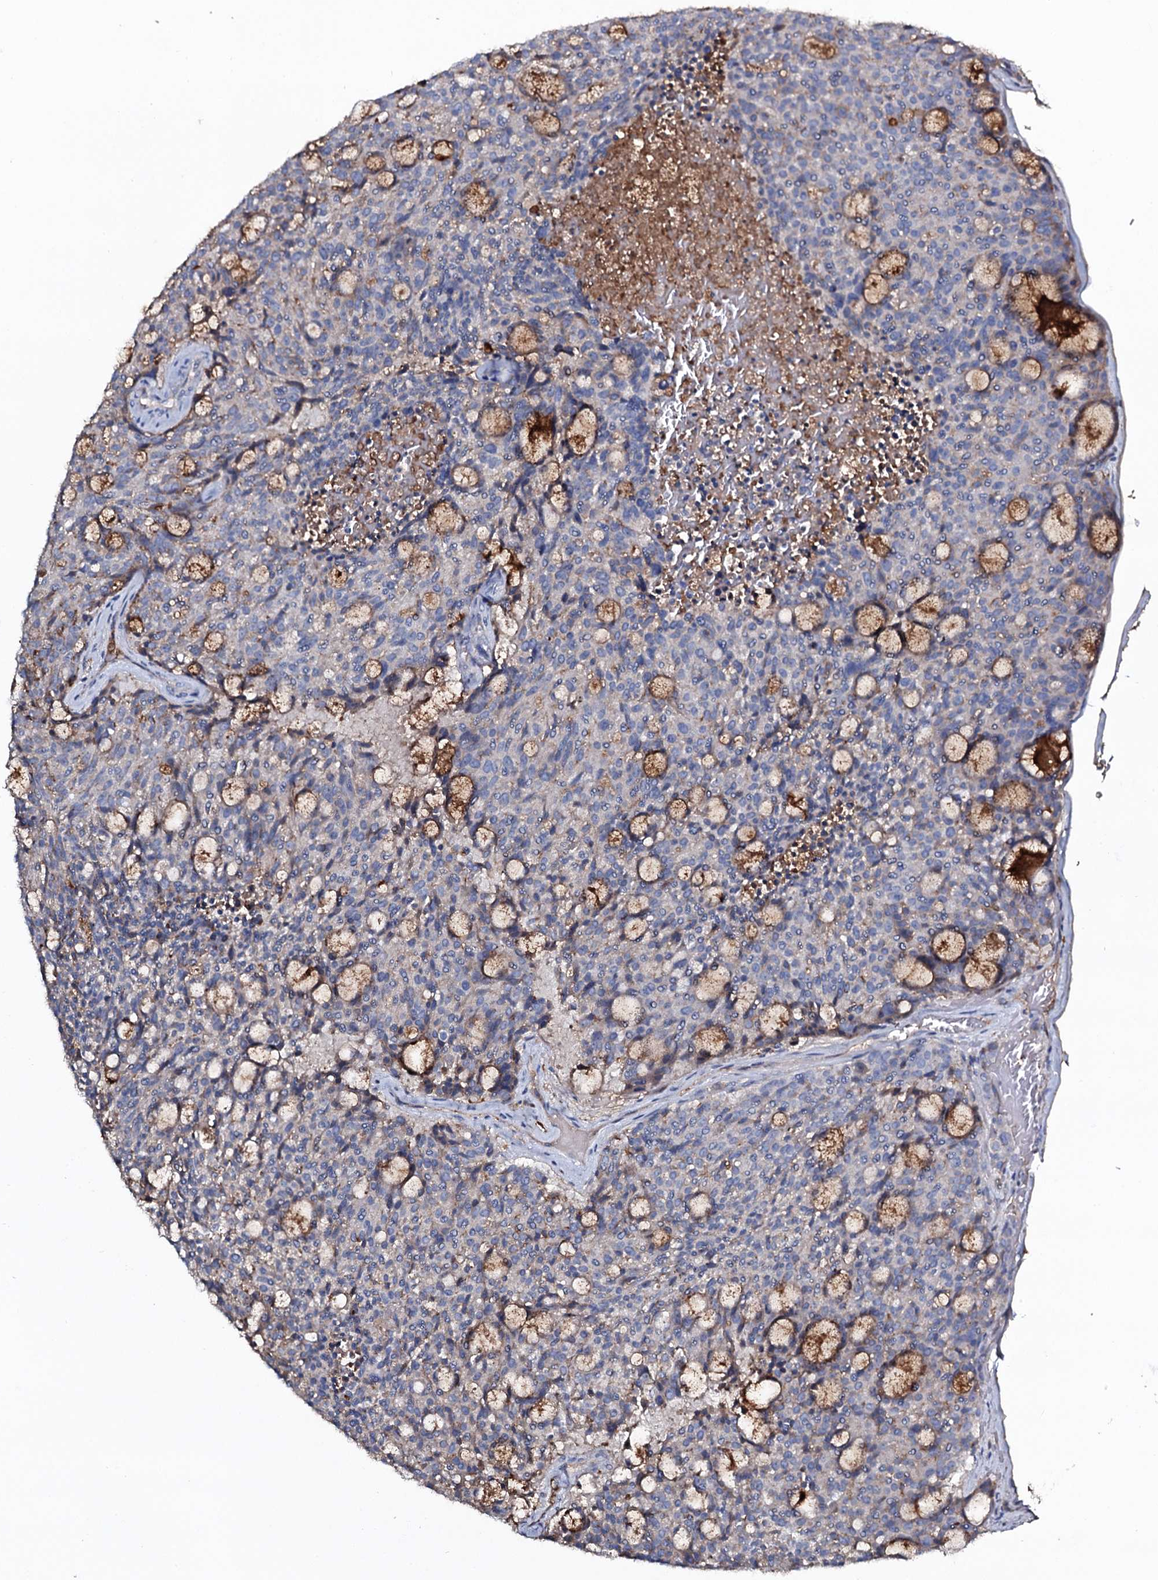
{"staining": {"intensity": "negative", "quantity": "none", "location": "none"}, "tissue": "carcinoid", "cell_type": "Tumor cells", "image_type": "cancer", "snomed": [{"axis": "morphology", "description": "Carcinoid, malignant, NOS"}, {"axis": "topography", "description": "Pancreas"}], "caption": "DAB (3,3'-diaminobenzidine) immunohistochemical staining of human malignant carcinoid reveals no significant positivity in tumor cells.", "gene": "EDN1", "patient": {"sex": "female", "age": 54}}